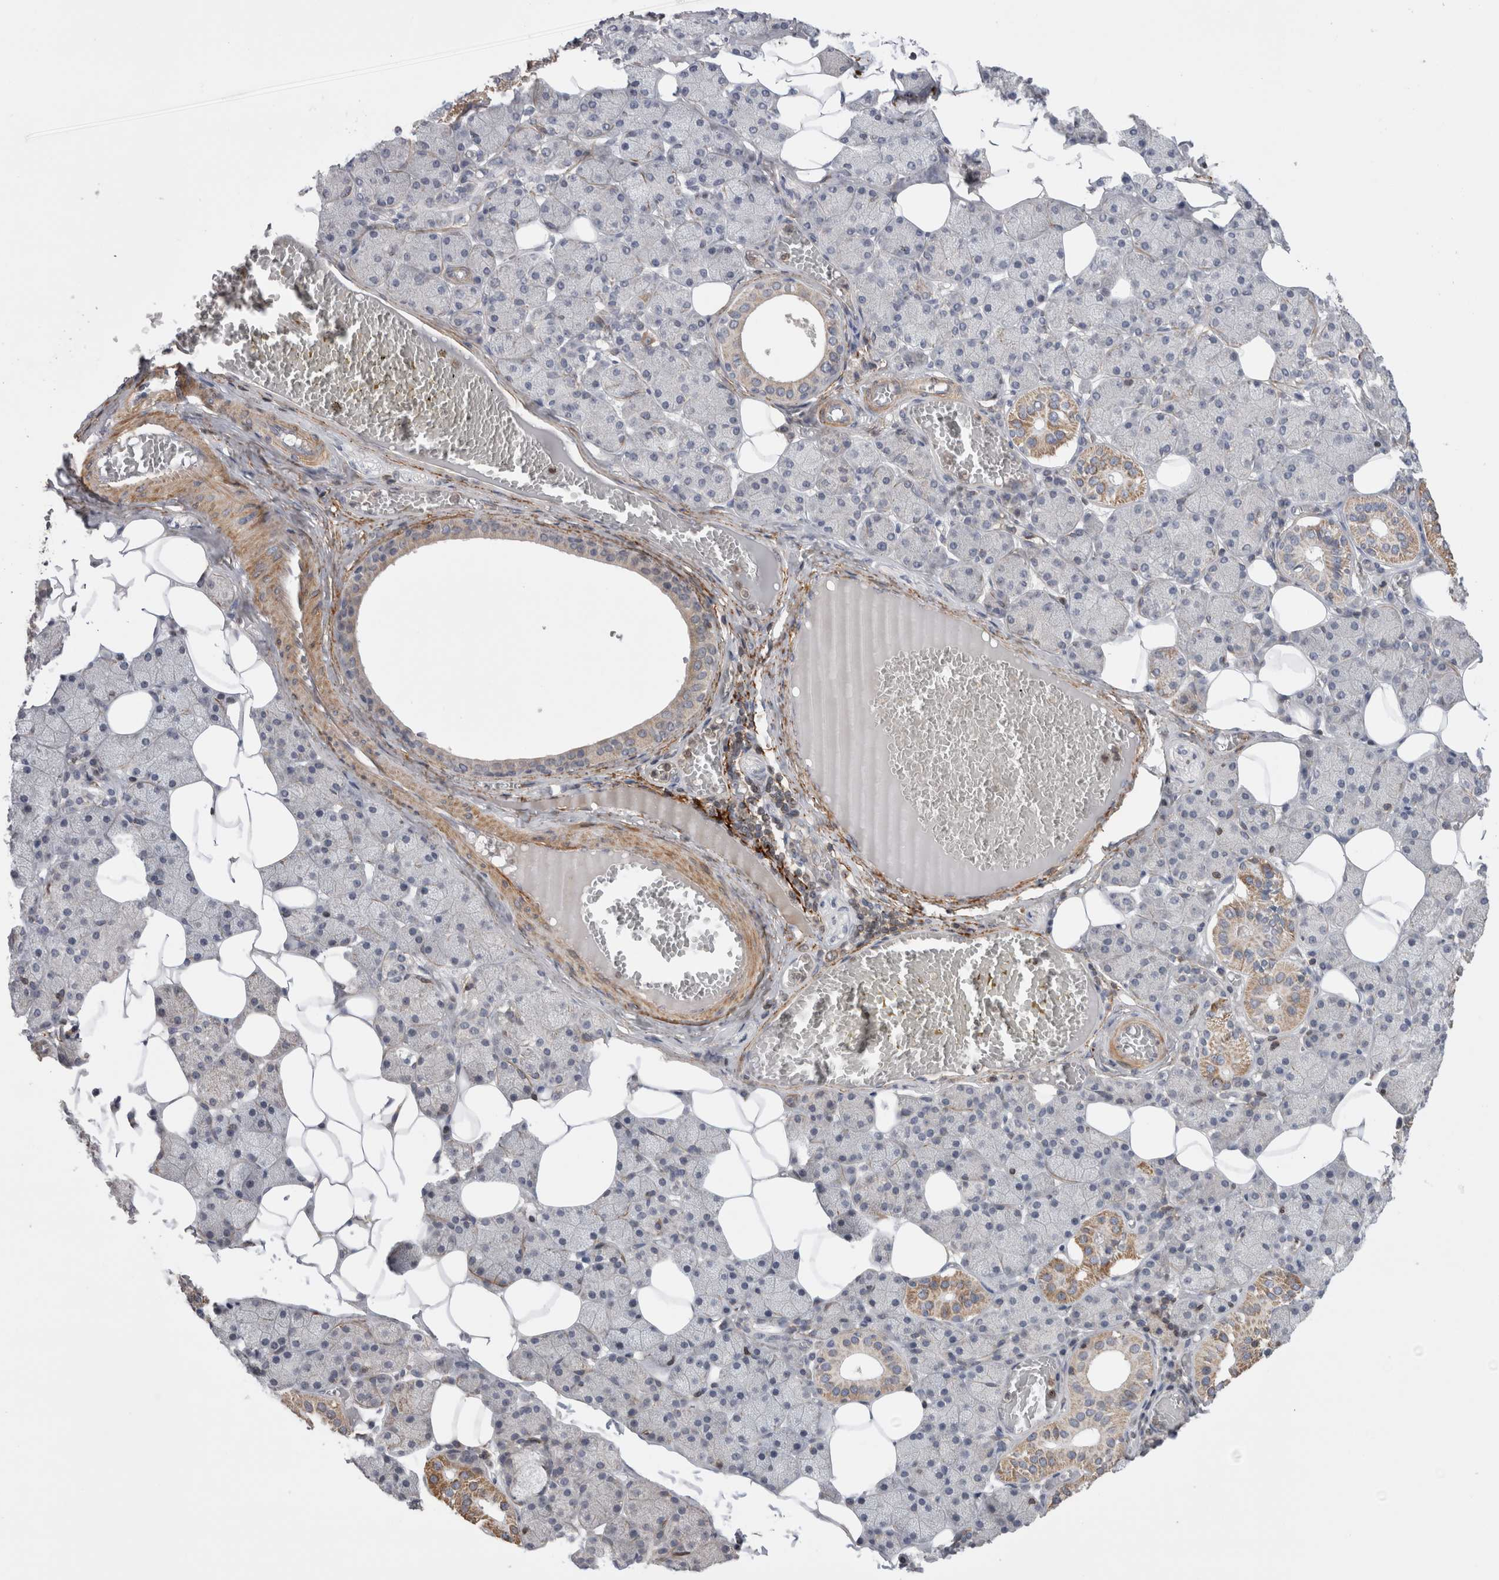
{"staining": {"intensity": "moderate", "quantity": "<25%", "location": "cytoplasmic/membranous"}, "tissue": "salivary gland", "cell_type": "Glandular cells", "image_type": "normal", "snomed": [{"axis": "morphology", "description": "Normal tissue, NOS"}, {"axis": "topography", "description": "Salivary gland"}], "caption": "DAB immunohistochemical staining of unremarkable salivary gland shows moderate cytoplasmic/membranous protein positivity in approximately <25% of glandular cells.", "gene": "DARS2", "patient": {"sex": "female", "age": 33}}